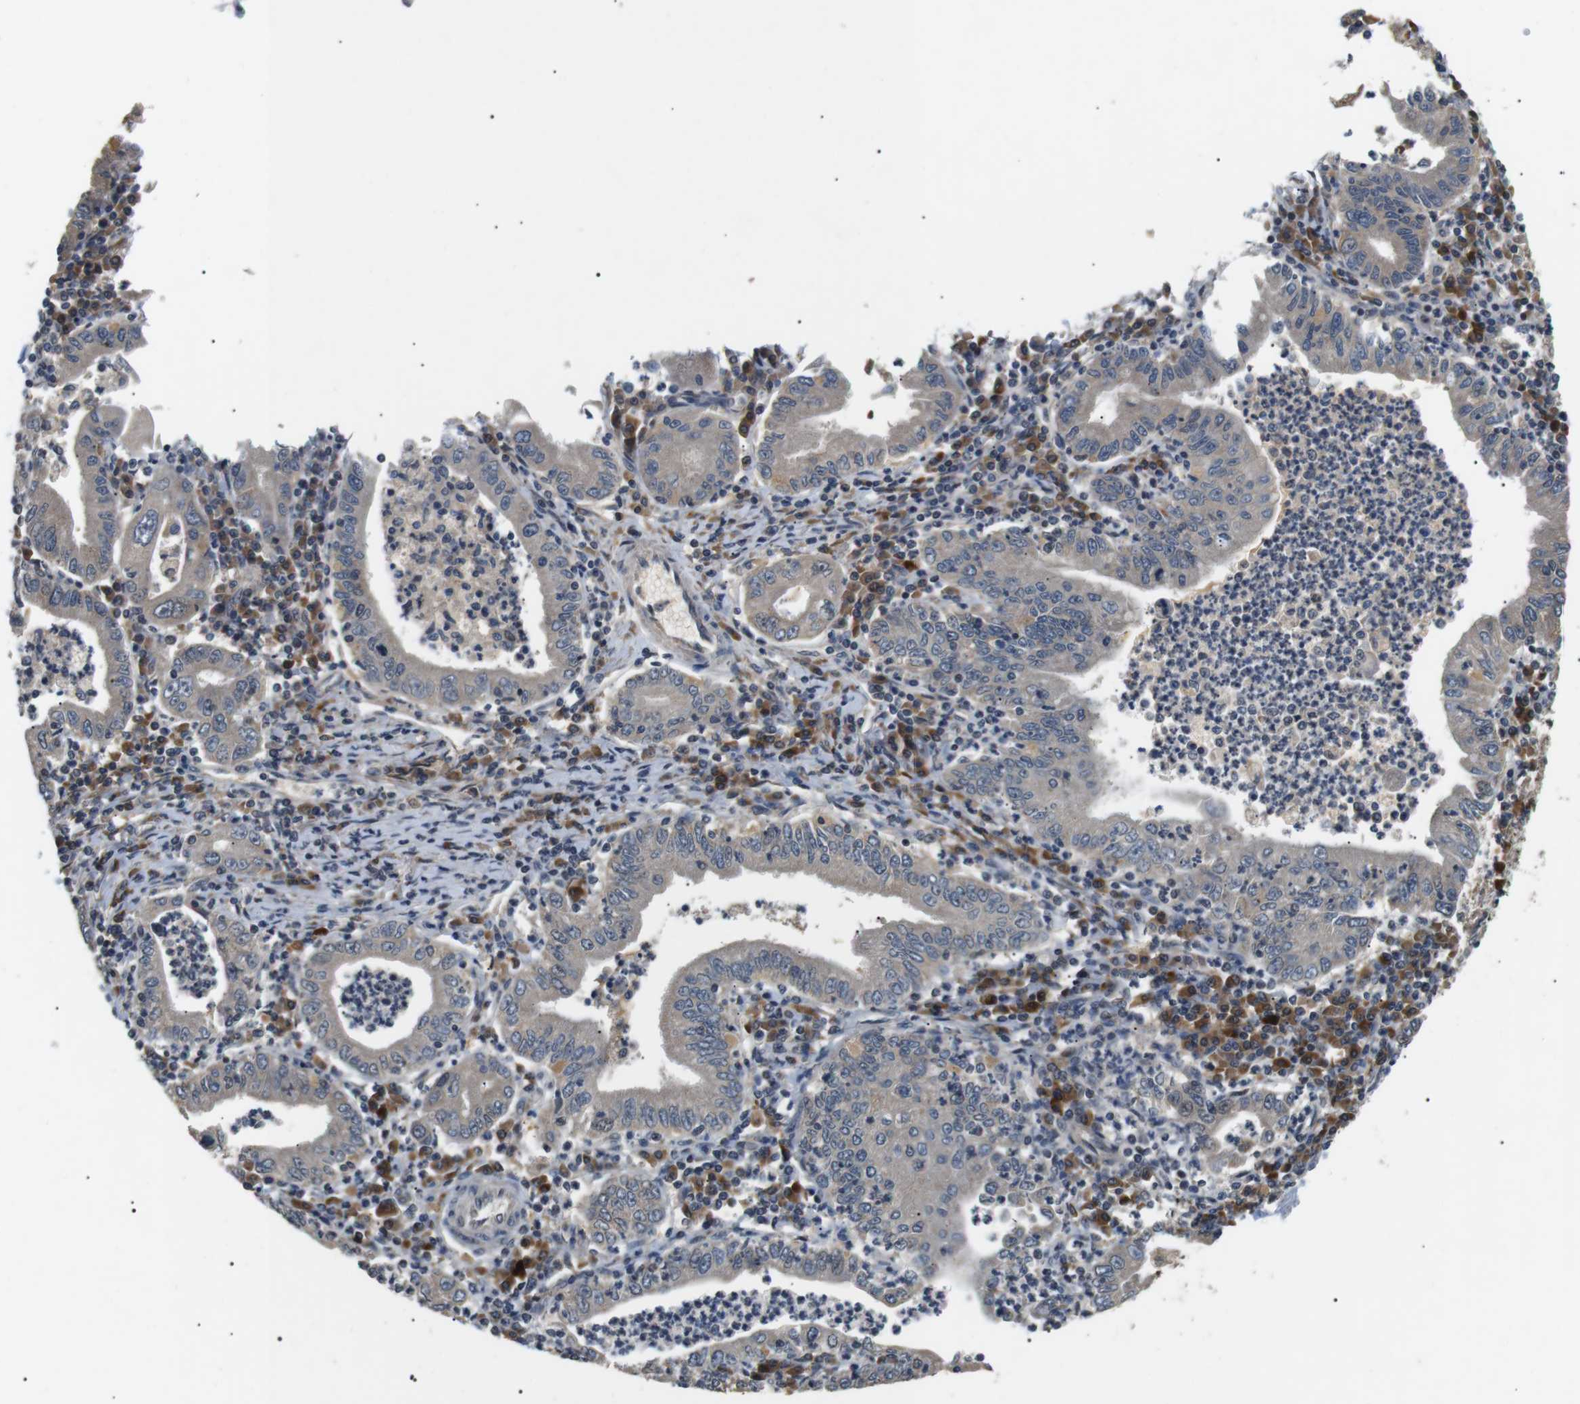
{"staining": {"intensity": "negative", "quantity": "none", "location": "none"}, "tissue": "stomach cancer", "cell_type": "Tumor cells", "image_type": "cancer", "snomed": [{"axis": "morphology", "description": "Normal tissue, NOS"}, {"axis": "morphology", "description": "Adenocarcinoma, NOS"}, {"axis": "topography", "description": "Esophagus"}, {"axis": "topography", "description": "Stomach, upper"}, {"axis": "topography", "description": "Peripheral nerve tissue"}], "caption": "There is no significant staining in tumor cells of stomach cancer (adenocarcinoma).", "gene": "HSPA13", "patient": {"sex": "male", "age": 62}}